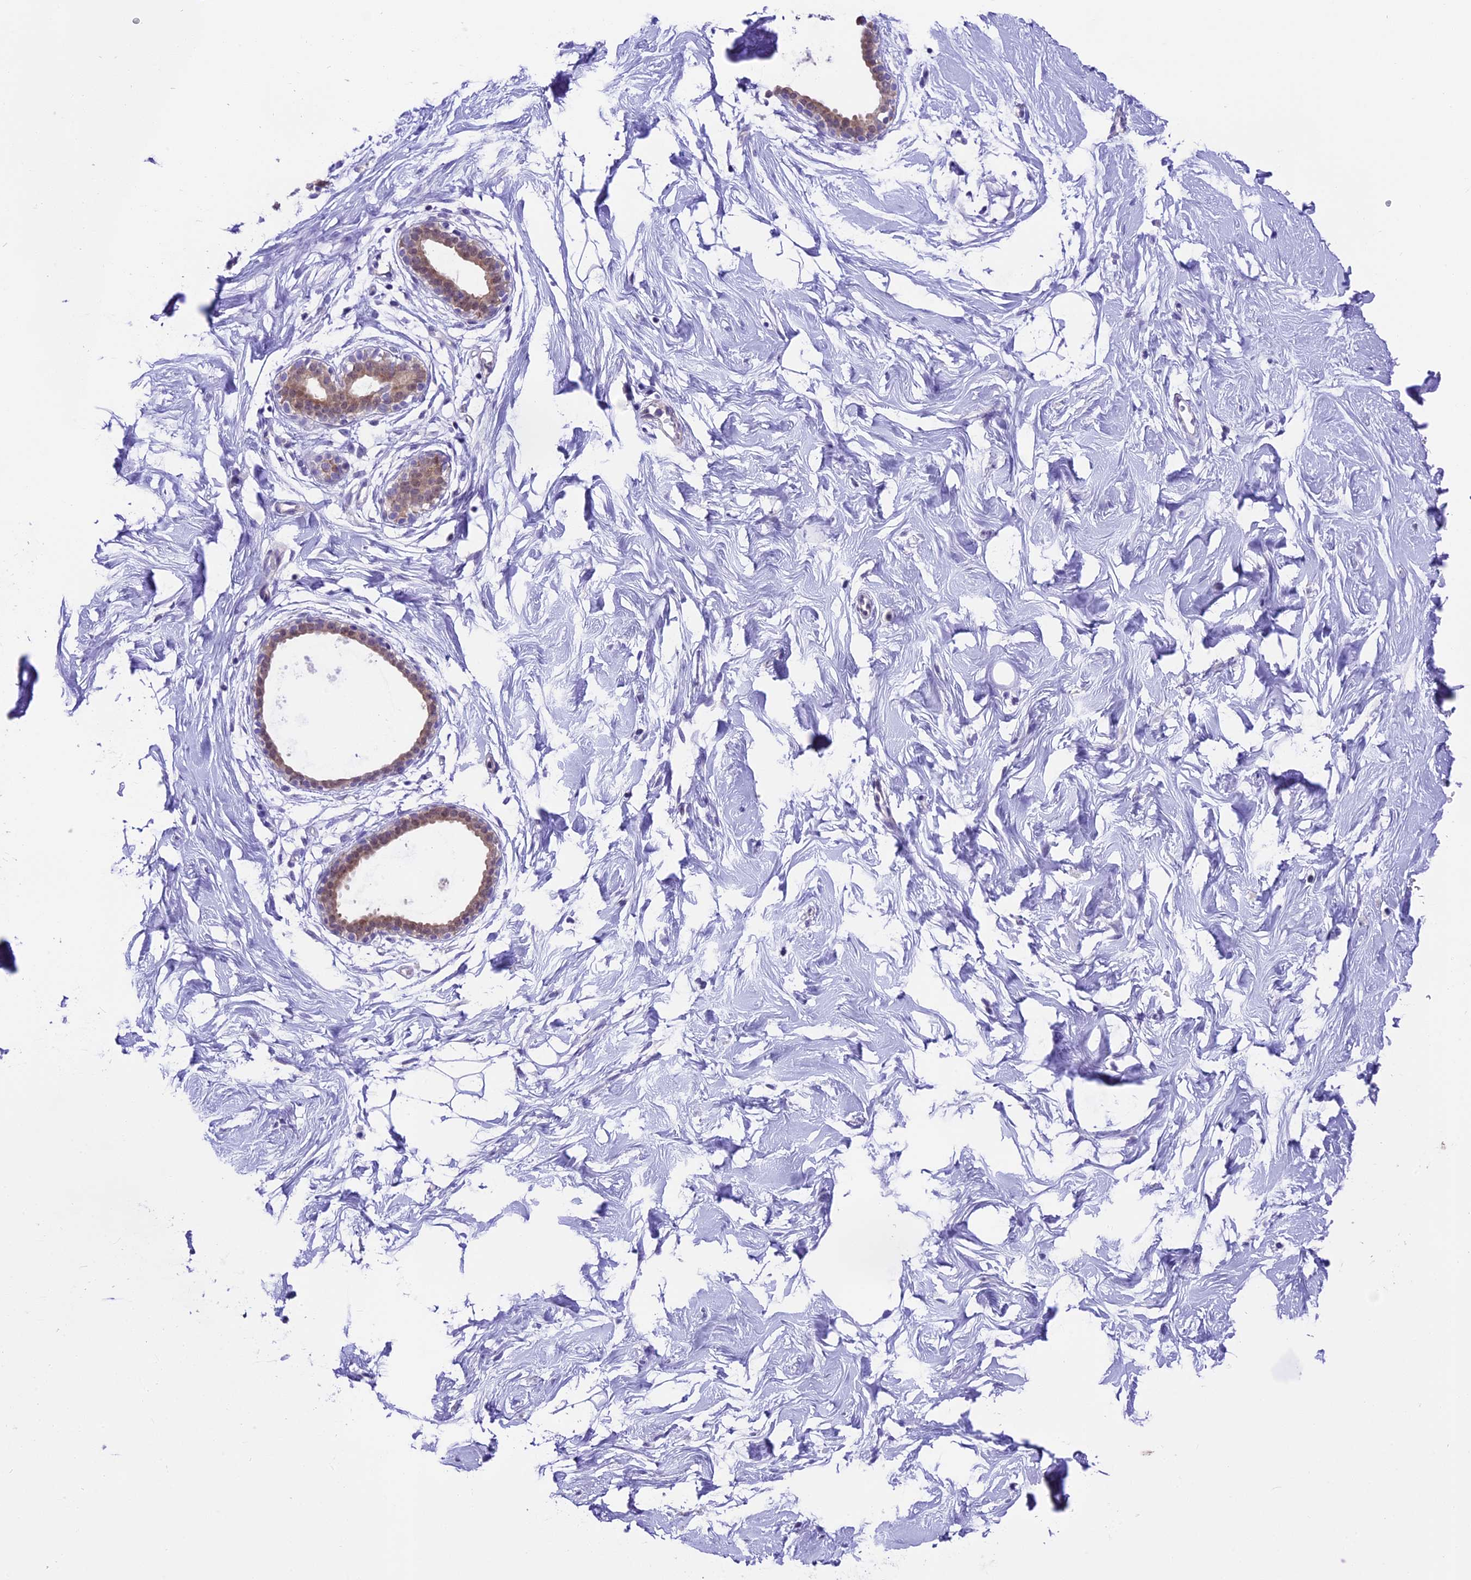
{"staining": {"intensity": "negative", "quantity": "none", "location": "none"}, "tissue": "breast", "cell_type": "Adipocytes", "image_type": "normal", "snomed": [{"axis": "morphology", "description": "Normal tissue, NOS"}, {"axis": "morphology", "description": "Adenoma, NOS"}, {"axis": "topography", "description": "Breast"}], "caption": "There is no significant positivity in adipocytes of breast. (Brightfield microscopy of DAB (3,3'-diaminobenzidine) immunohistochemistry (IHC) at high magnification).", "gene": "PRR15", "patient": {"sex": "female", "age": 23}}